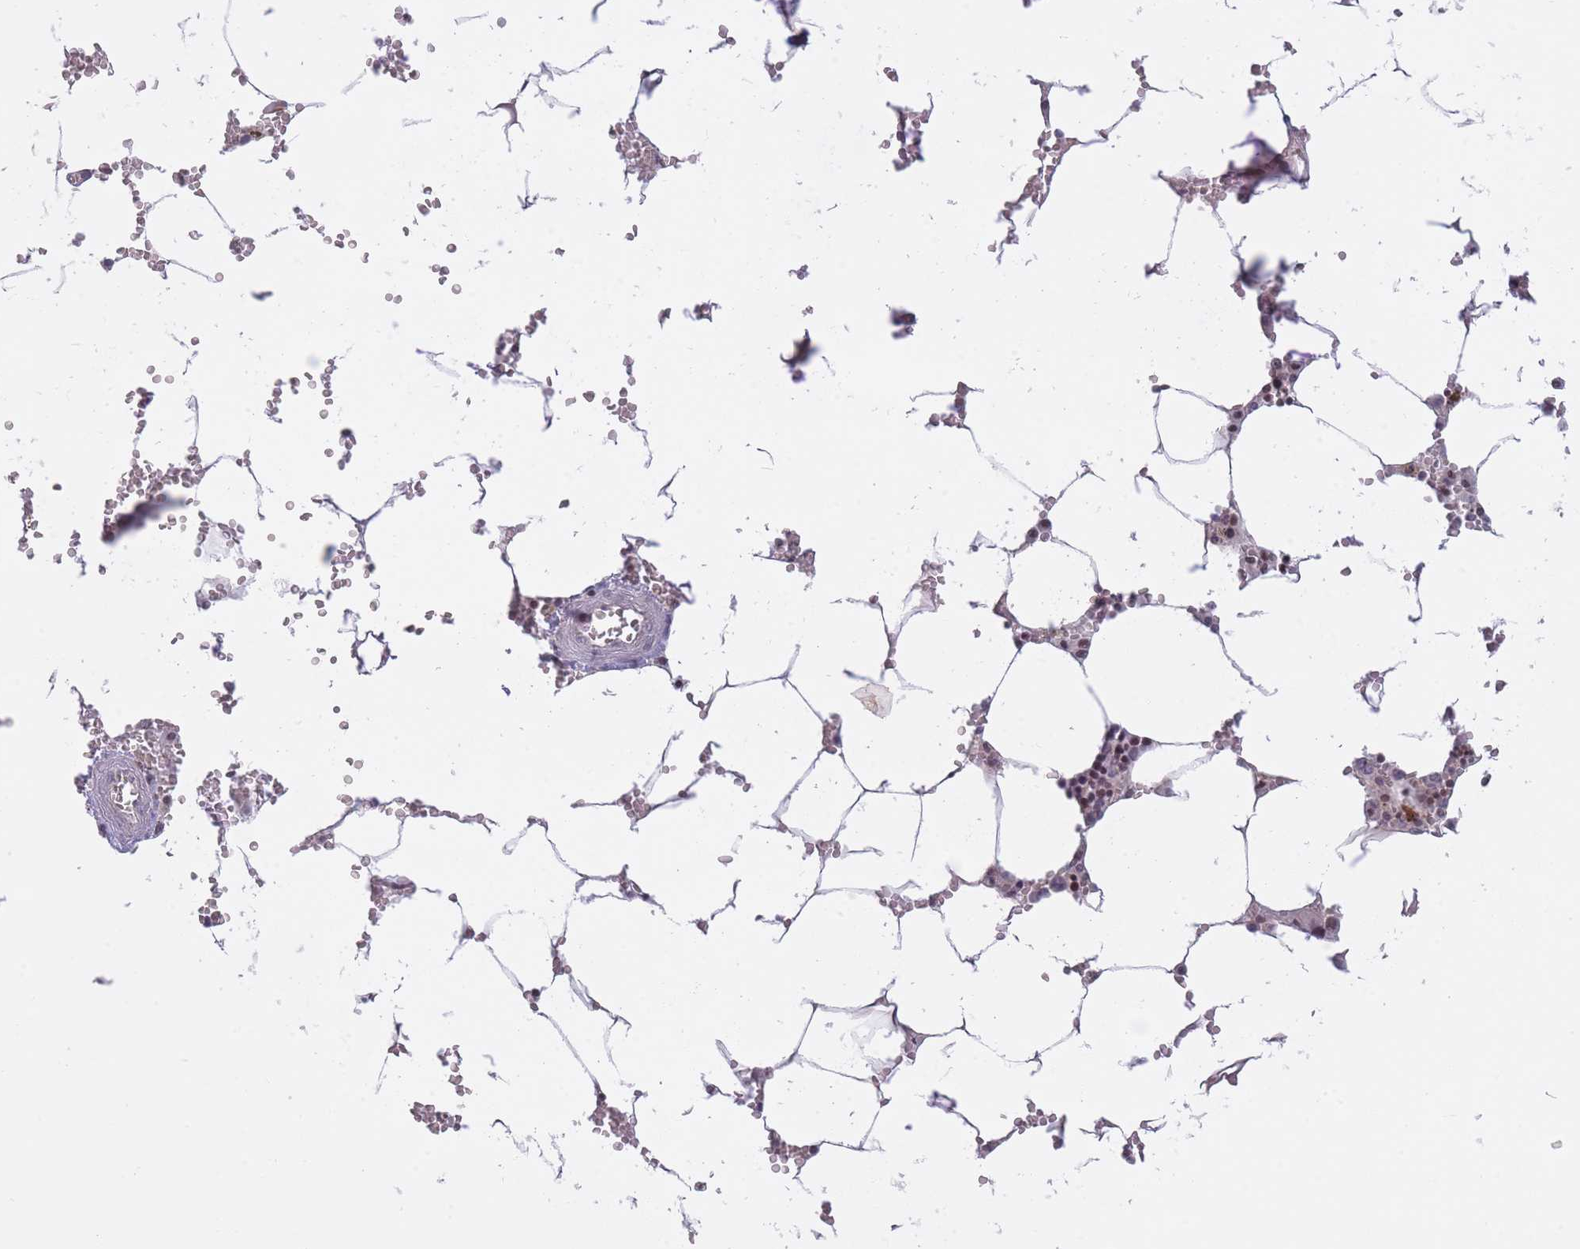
{"staining": {"intensity": "moderate", "quantity": "25%-75%", "location": "nuclear"}, "tissue": "bone marrow", "cell_type": "Hematopoietic cells", "image_type": "normal", "snomed": [{"axis": "morphology", "description": "Normal tissue, NOS"}, {"axis": "topography", "description": "Bone marrow"}], "caption": "Protein expression analysis of normal human bone marrow reveals moderate nuclear staining in approximately 25%-75% of hematopoietic cells.", "gene": "SLC35F5", "patient": {"sex": "male", "age": 70}}